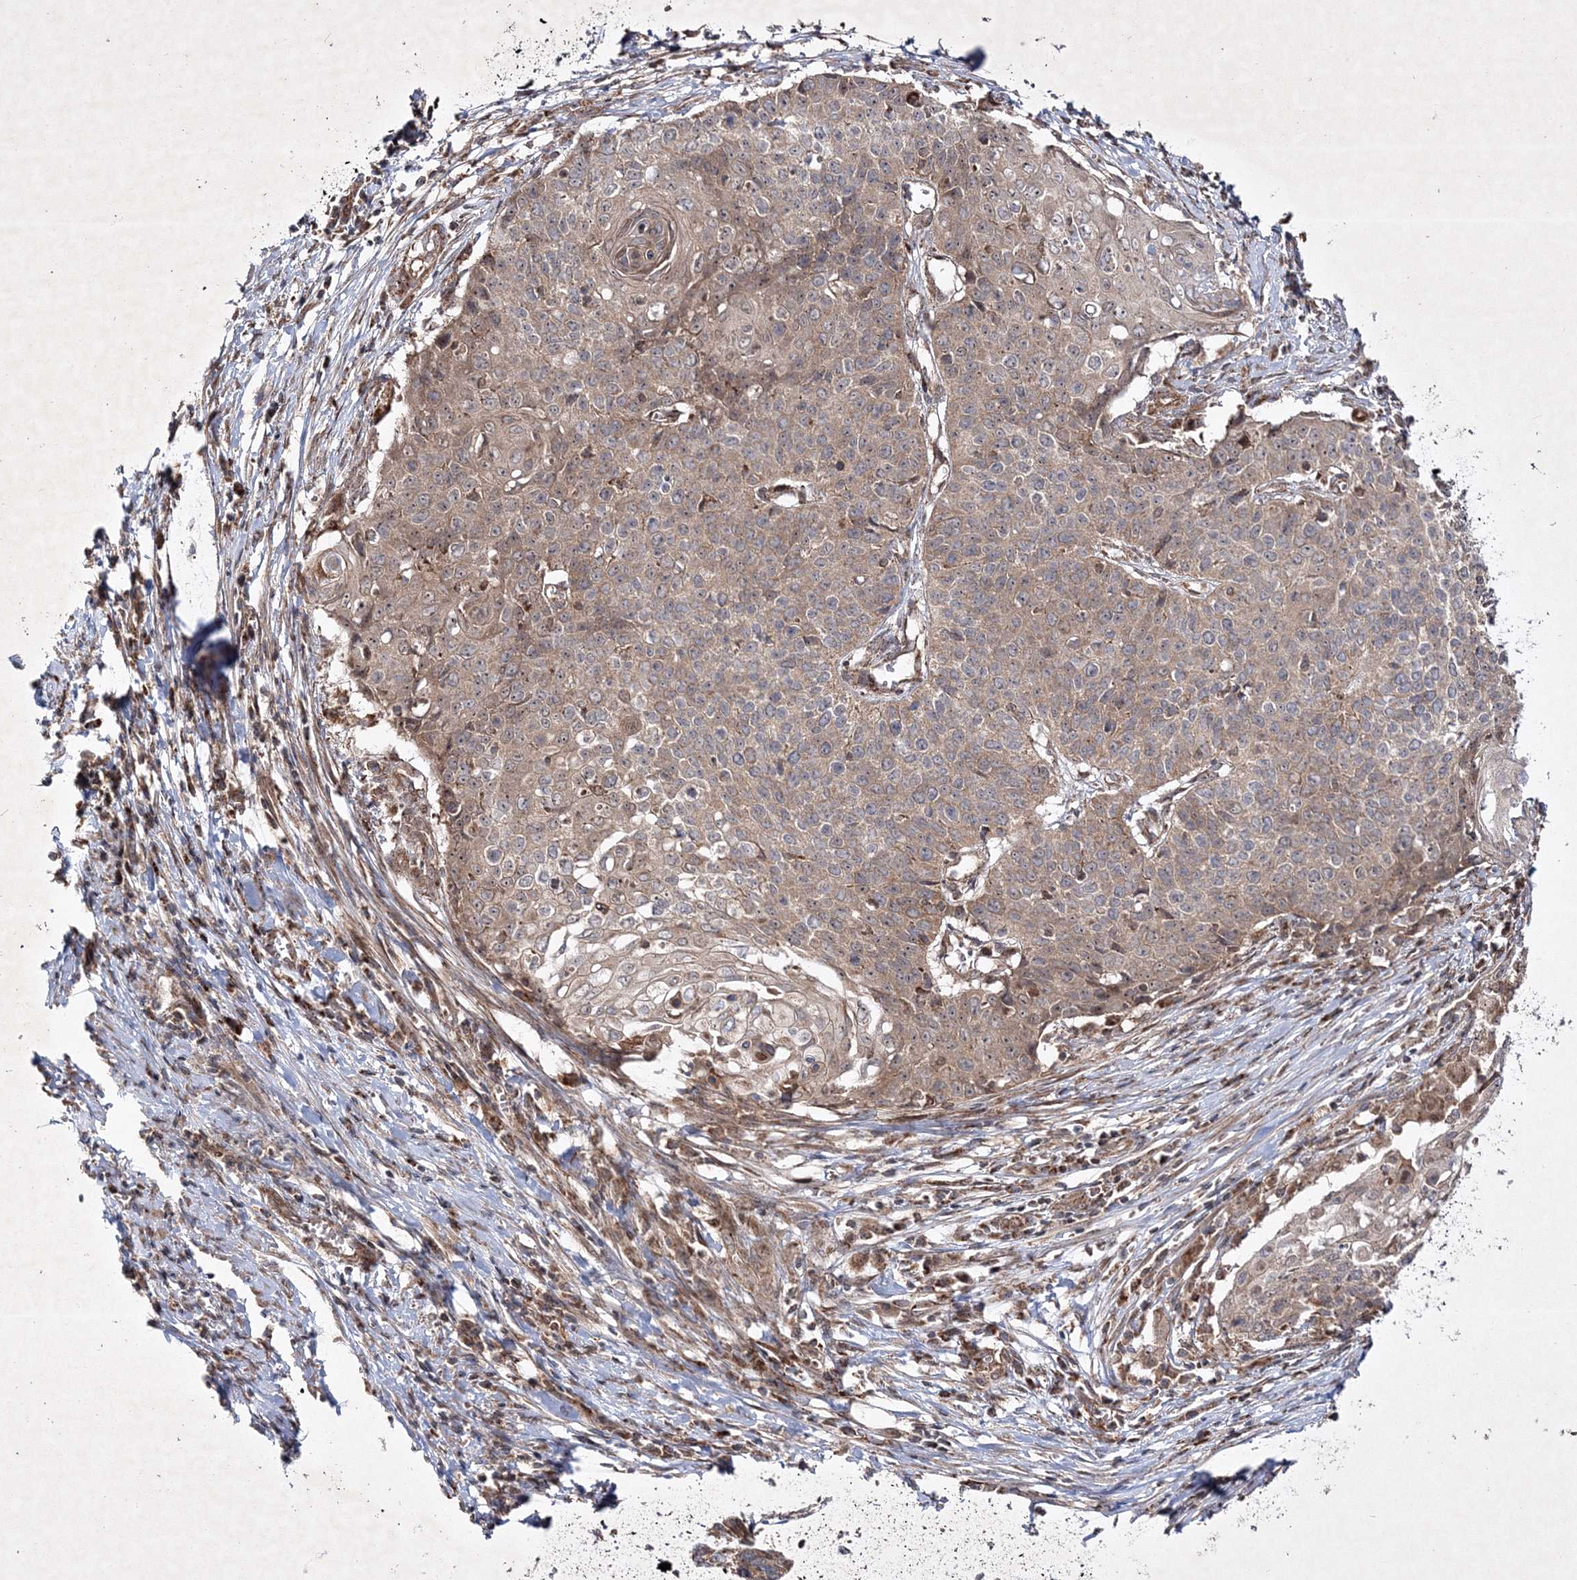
{"staining": {"intensity": "weak", "quantity": ">75%", "location": "cytoplasmic/membranous"}, "tissue": "cervical cancer", "cell_type": "Tumor cells", "image_type": "cancer", "snomed": [{"axis": "morphology", "description": "Squamous cell carcinoma, NOS"}, {"axis": "topography", "description": "Cervix"}], "caption": "A micrograph of cervical cancer (squamous cell carcinoma) stained for a protein exhibits weak cytoplasmic/membranous brown staining in tumor cells. Nuclei are stained in blue.", "gene": "SCRN3", "patient": {"sex": "female", "age": 39}}